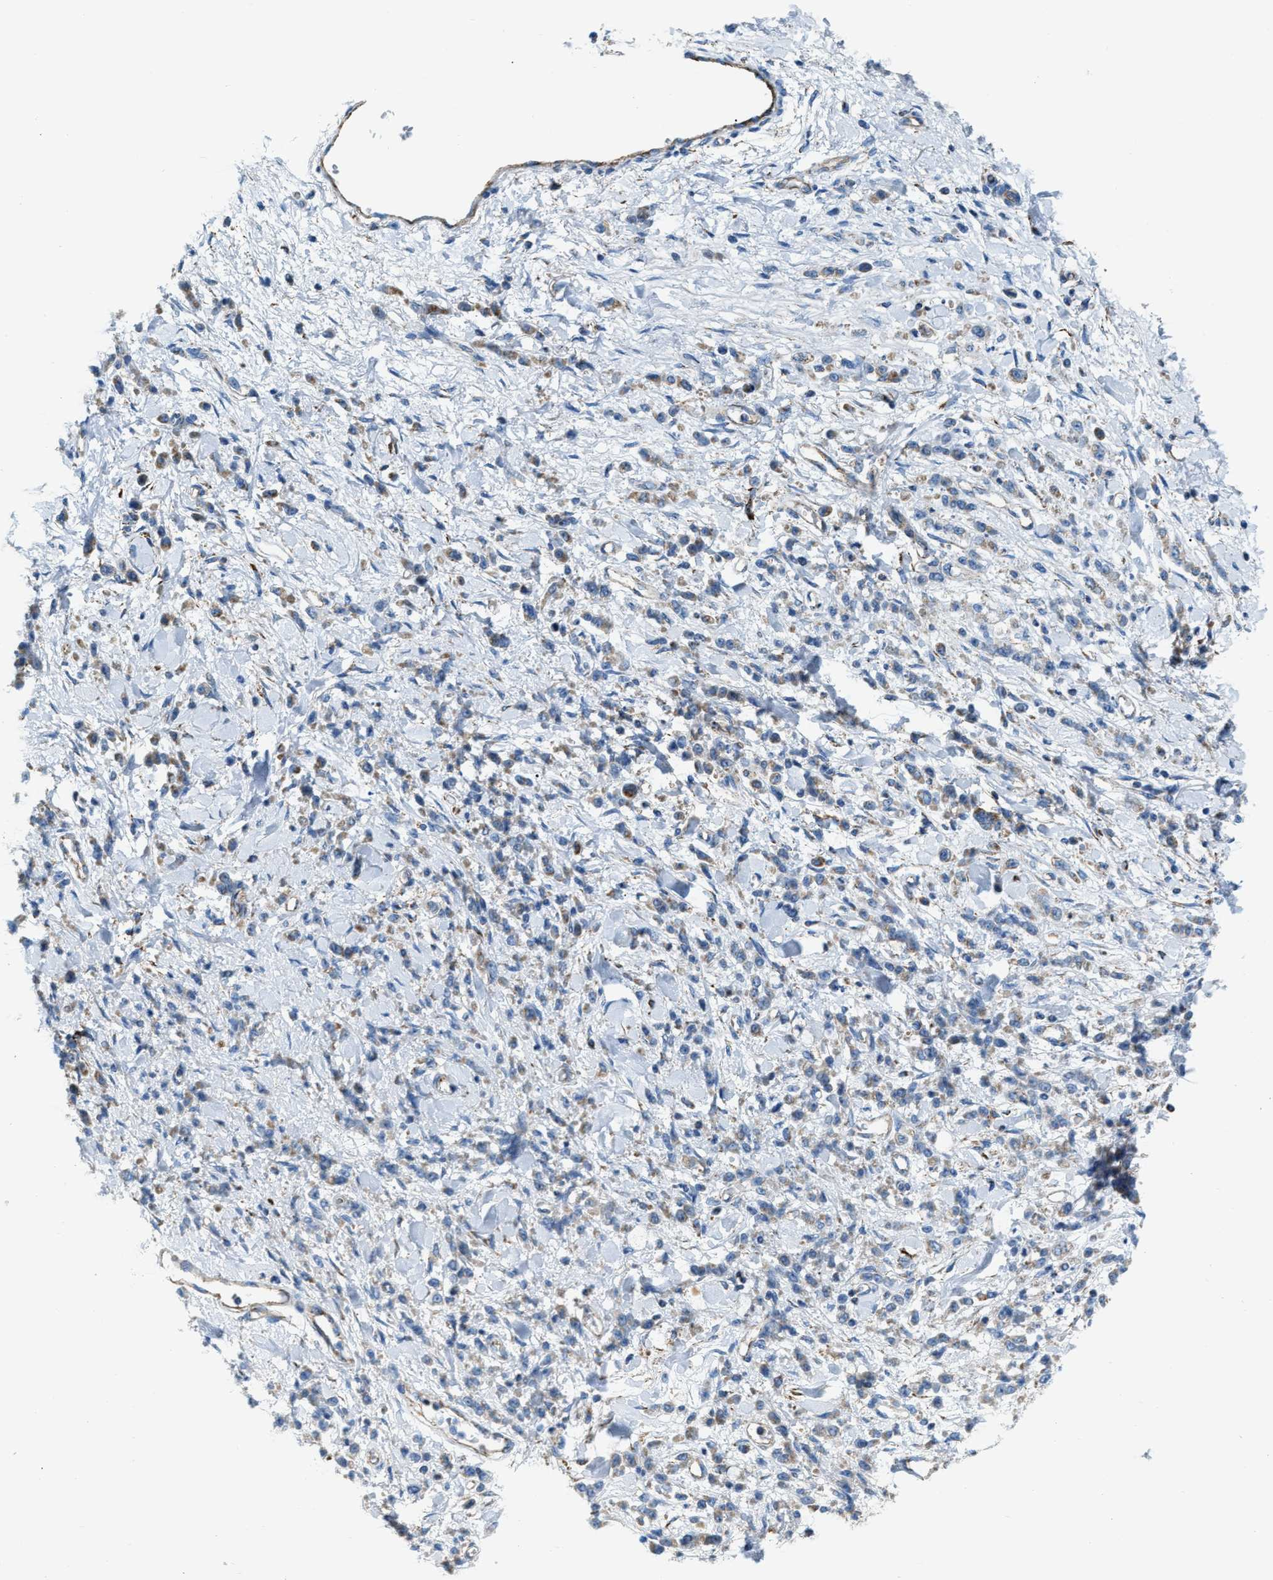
{"staining": {"intensity": "moderate", "quantity": ">75%", "location": "cytoplasmic/membranous"}, "tissue": "stomach cancer", "cell_type": "Tumor cells", "image_type": "cancer", "snomed": [{"axis": "morphology", "description": "Normal tissue, NOS"}, {"axis": "morphology", "description": "Adenocarcinoma, NOS"}, {"axis": "topography", "description": "Stomach"}], "caption": "A high-resolution micrograph shows IHC staining of stomach adenocarcinoma, which reveals moderate cytoplasmic/membranous staining in about >75% of tumor cells.", "gene": "JADE1", "patient": {"sex": "male", "age": 82}}